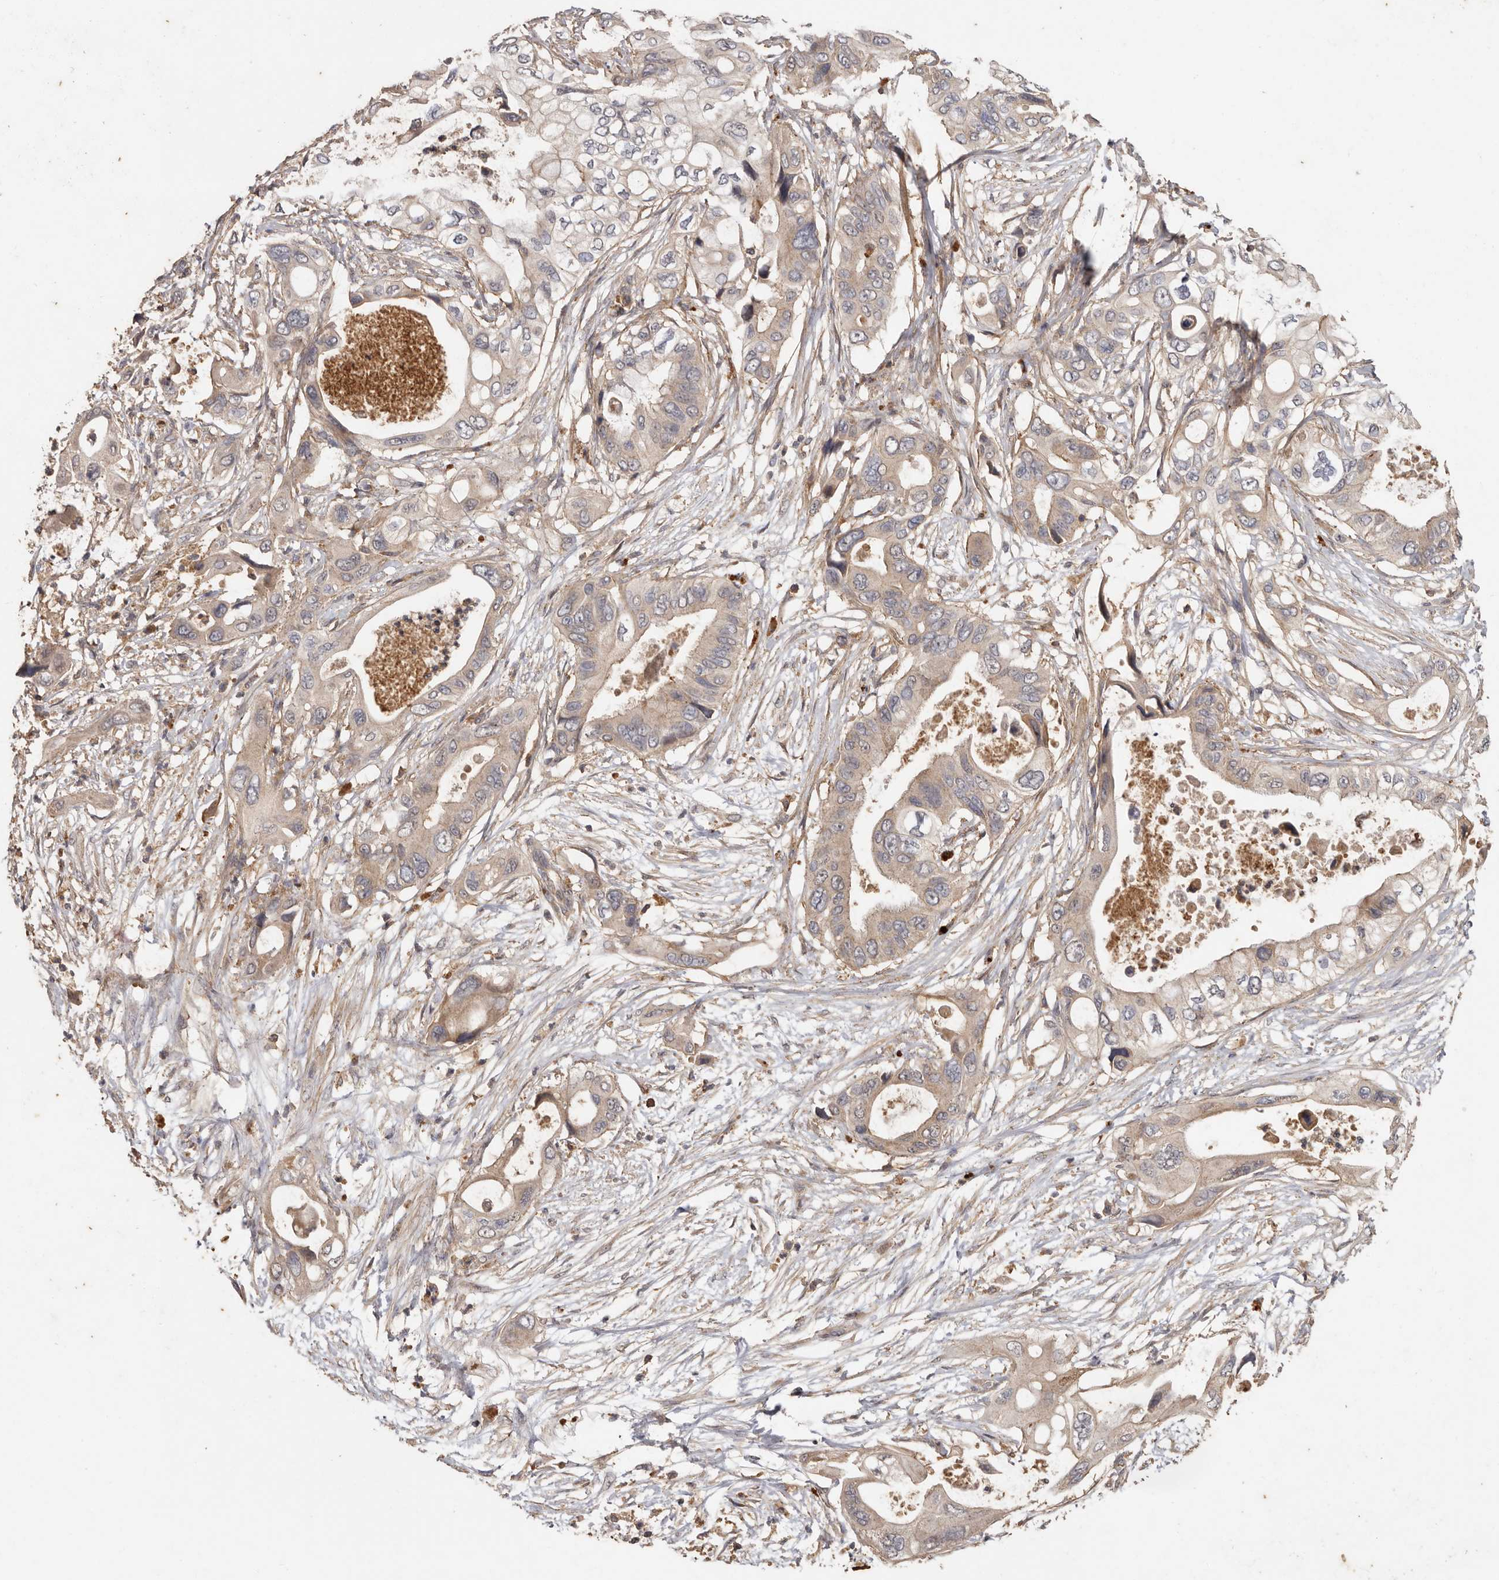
{"staining": {"intensity": "weak", "quantity": ">75%", "location": "cytoplasmic/membranous"}, "tissue": "pancreatic cancer", "cell_type": "Tumor cells", "image_type": "cancer", "snomed": [{"axis": "morphology", "description": "Adenocarcinoma, NOS"}, {"axis": "topography", "description": "Pancreas"}], "caption": "Immunohistochemical staining of human pancreatic cancer (adenocarcinoma) shows low levels of weak cytoplasmic/membranous expression in approximately >75% of tumor cells.", "gene": "RWDD1", "patient": {"sex": "male", "age": 66}}